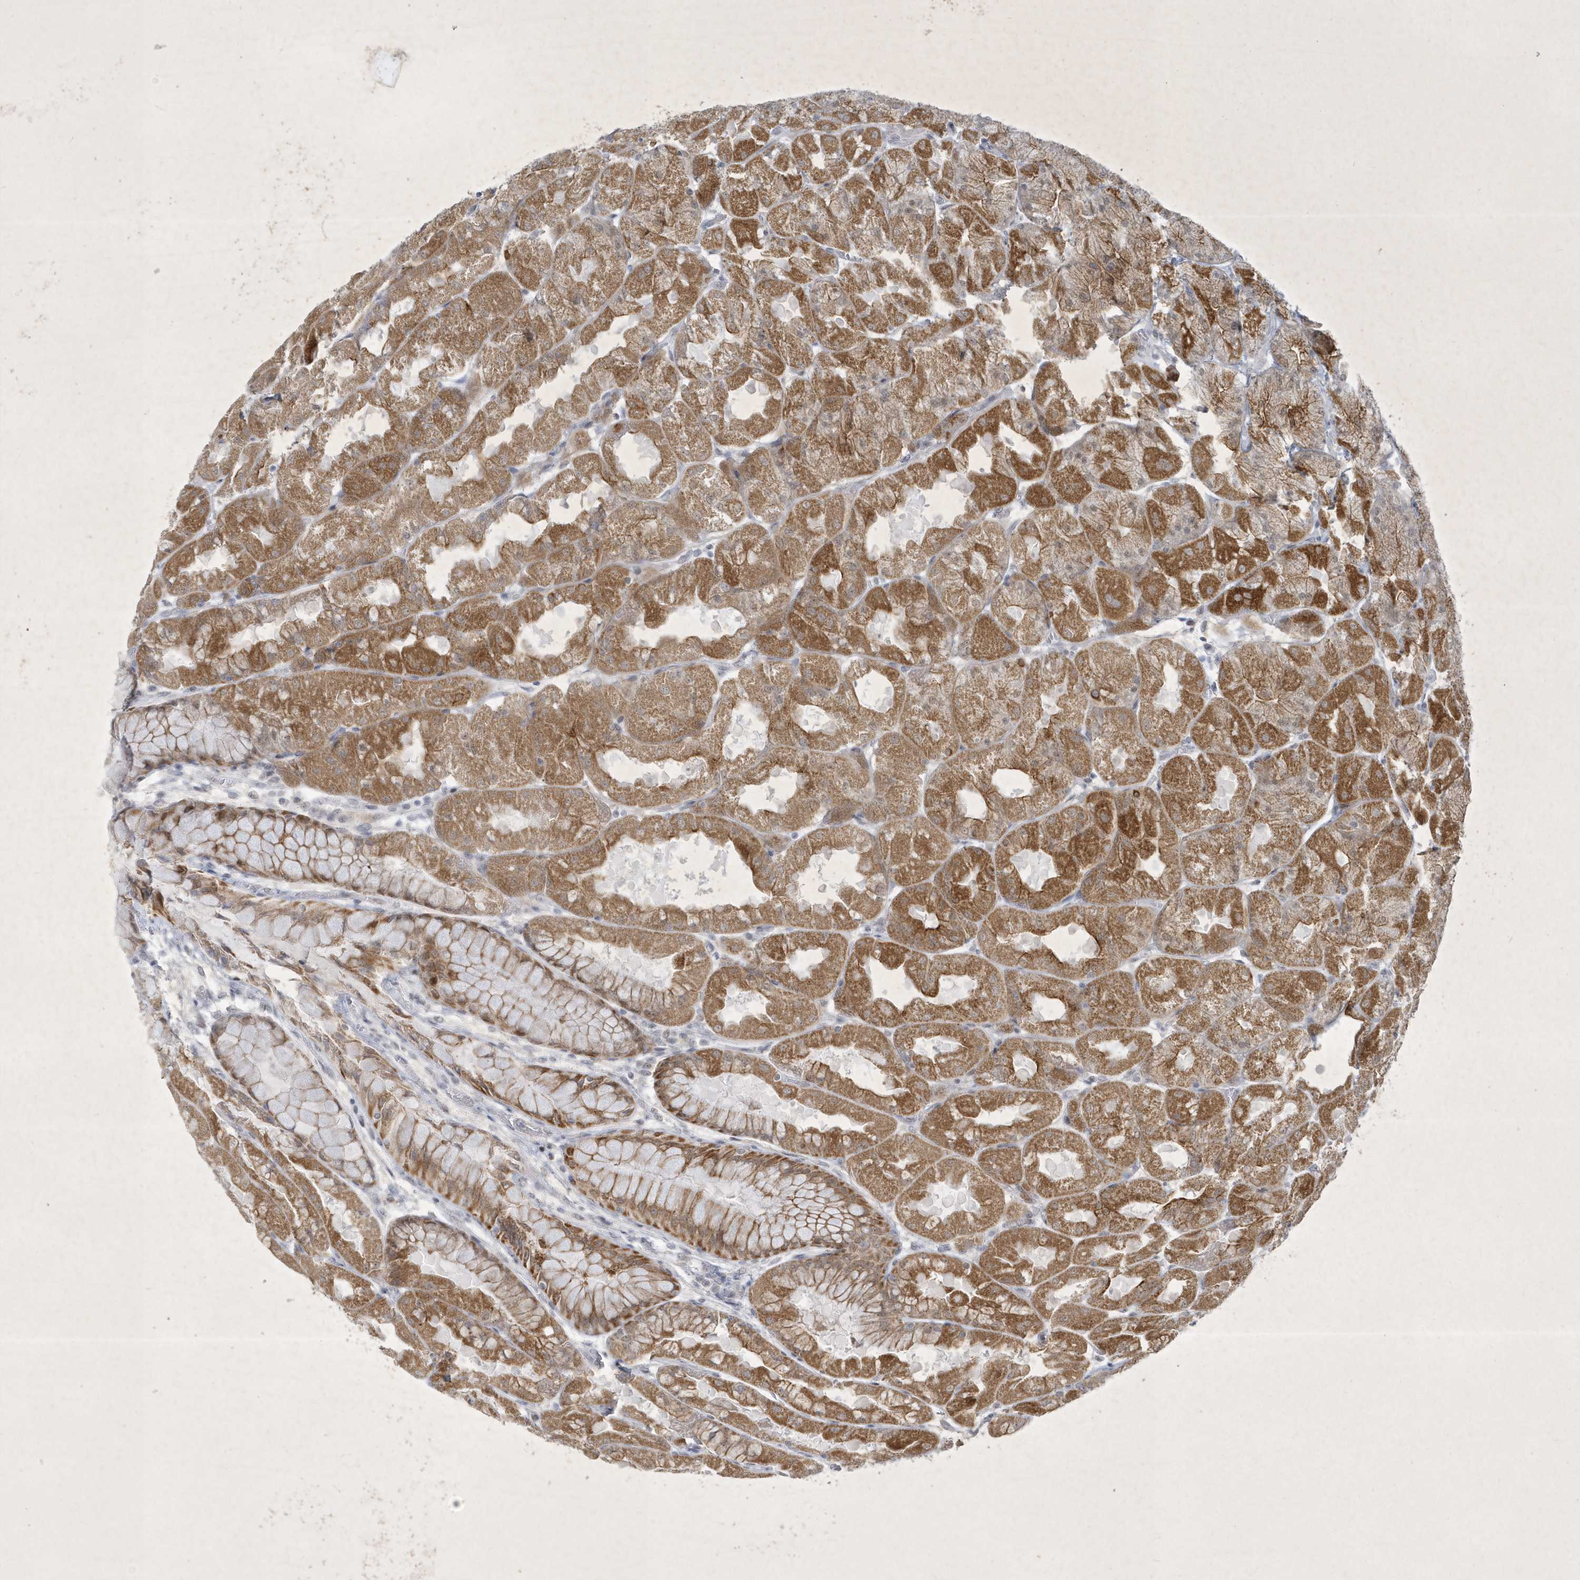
{"staining": {"intensity": "moderate", "quantity": ">75%", "location": "cytoplasmic/membranous,nuclear"}, "tissue": "stomach", "cell_type": "Glandular cells", "image_type": "normal", "snomed": [{"axis": "morphology", "description": "Normal tissue, NOS"}, {"axis": "topography", "description": "Stomach"}], "caption": "Immunohistochemical staining of unremarkable stomach exhibits >75% levels of moderate cytoplasmic/membranous,nuclear protein positivity in about >75% of glandular cells.", "gene": "ZBTB9", "patient": {"sex": "female", "age": 61}}